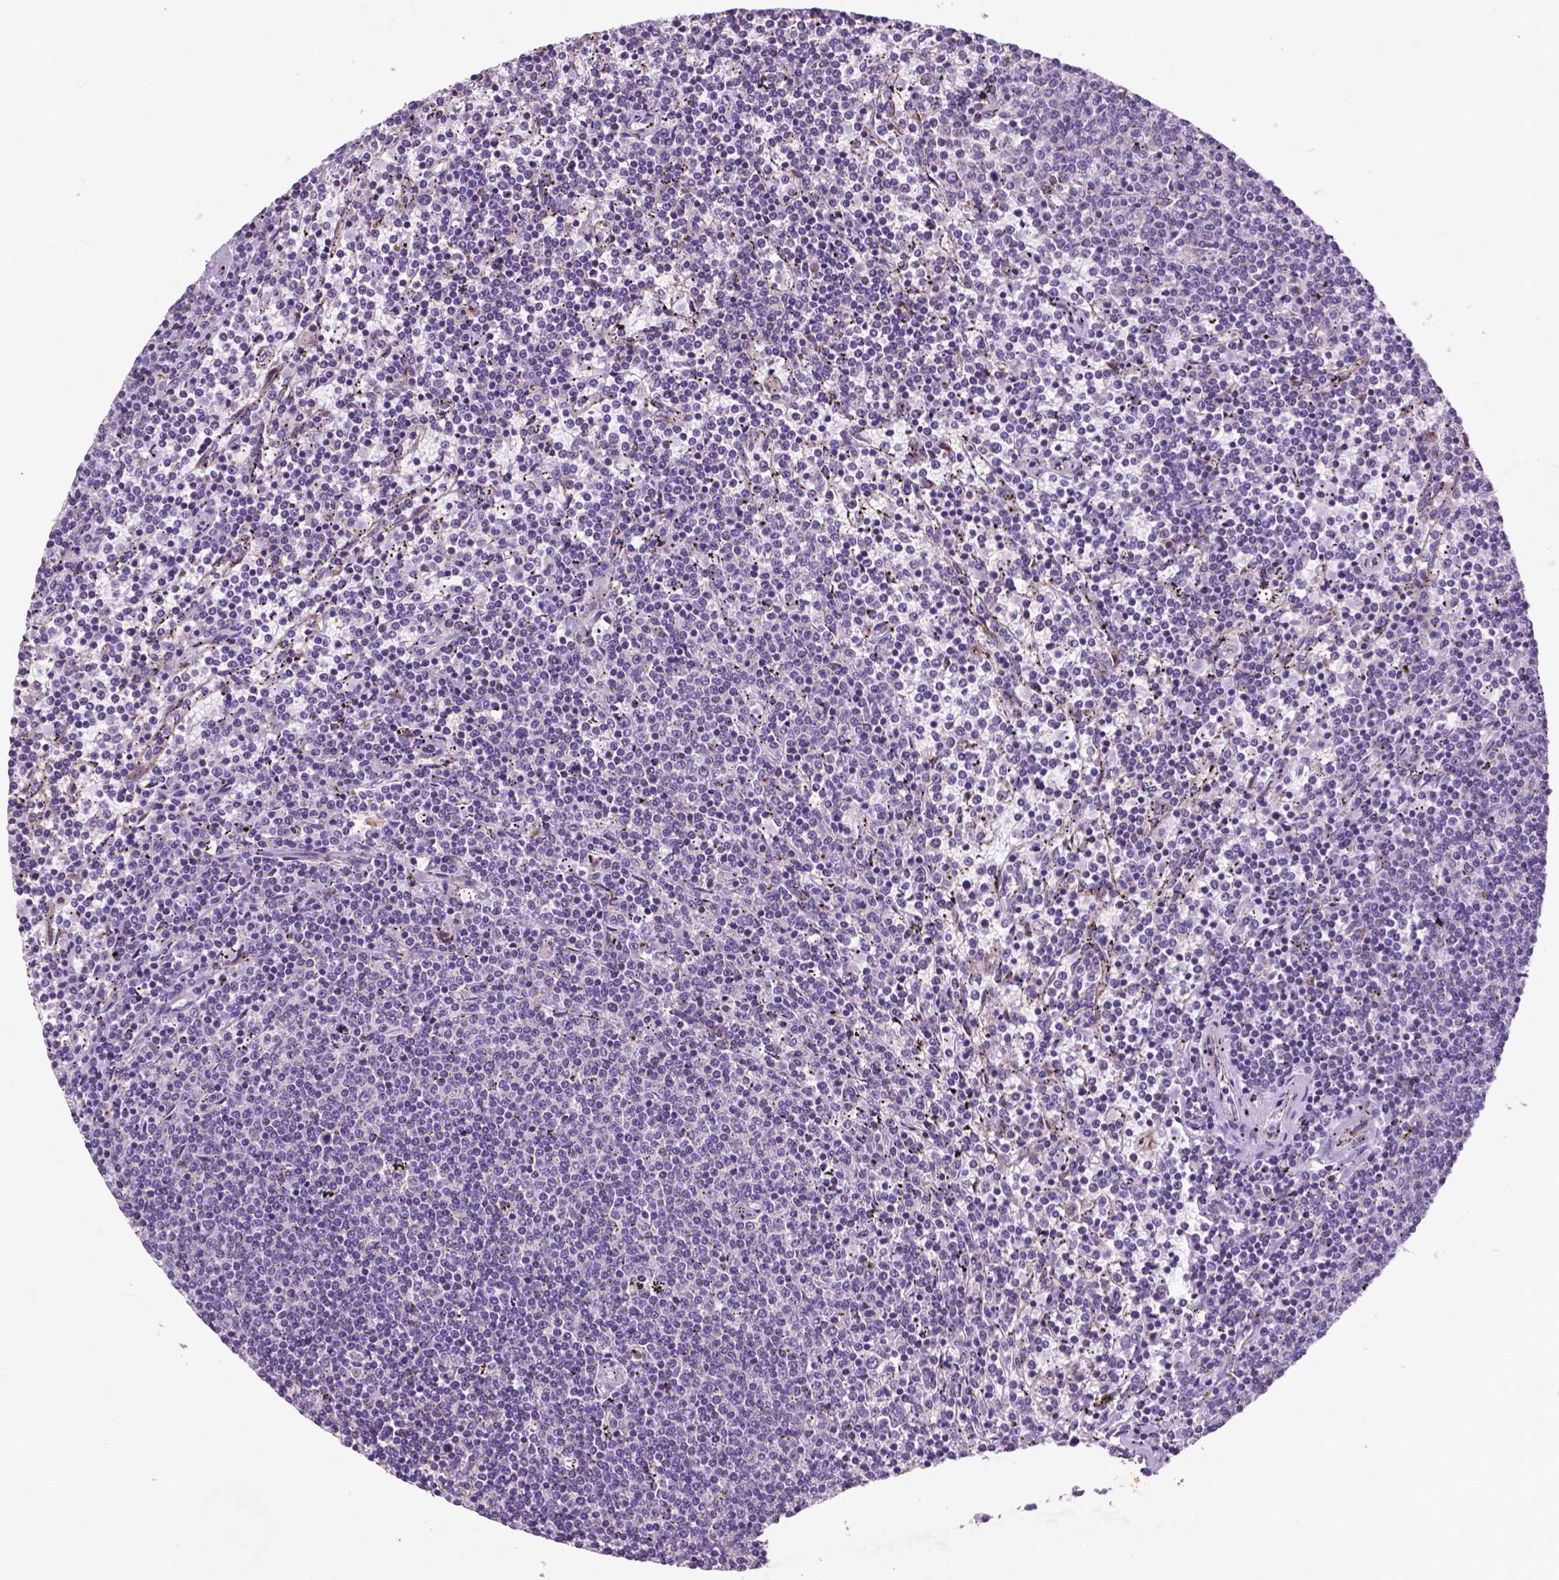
{"staining": {"intensity": "negative", "quantity": "none", "location": "none"}, "tissue": "lymphoma", "cell_type": "Tumor cells", "image_type": "cancer", "snomed": [{"axis": "morphology", "description": "Malignant lymphoma, non-Hodgkin's type, Low grade"}, {"axis": "topography", "description": "Spleen"}], "caption": "Immunohistochemistry (IHC) of human lymphoma reveals no expression in tumor cells.", "gene": "ATG4D", "patient": {"sex": "female", "age": 50}}